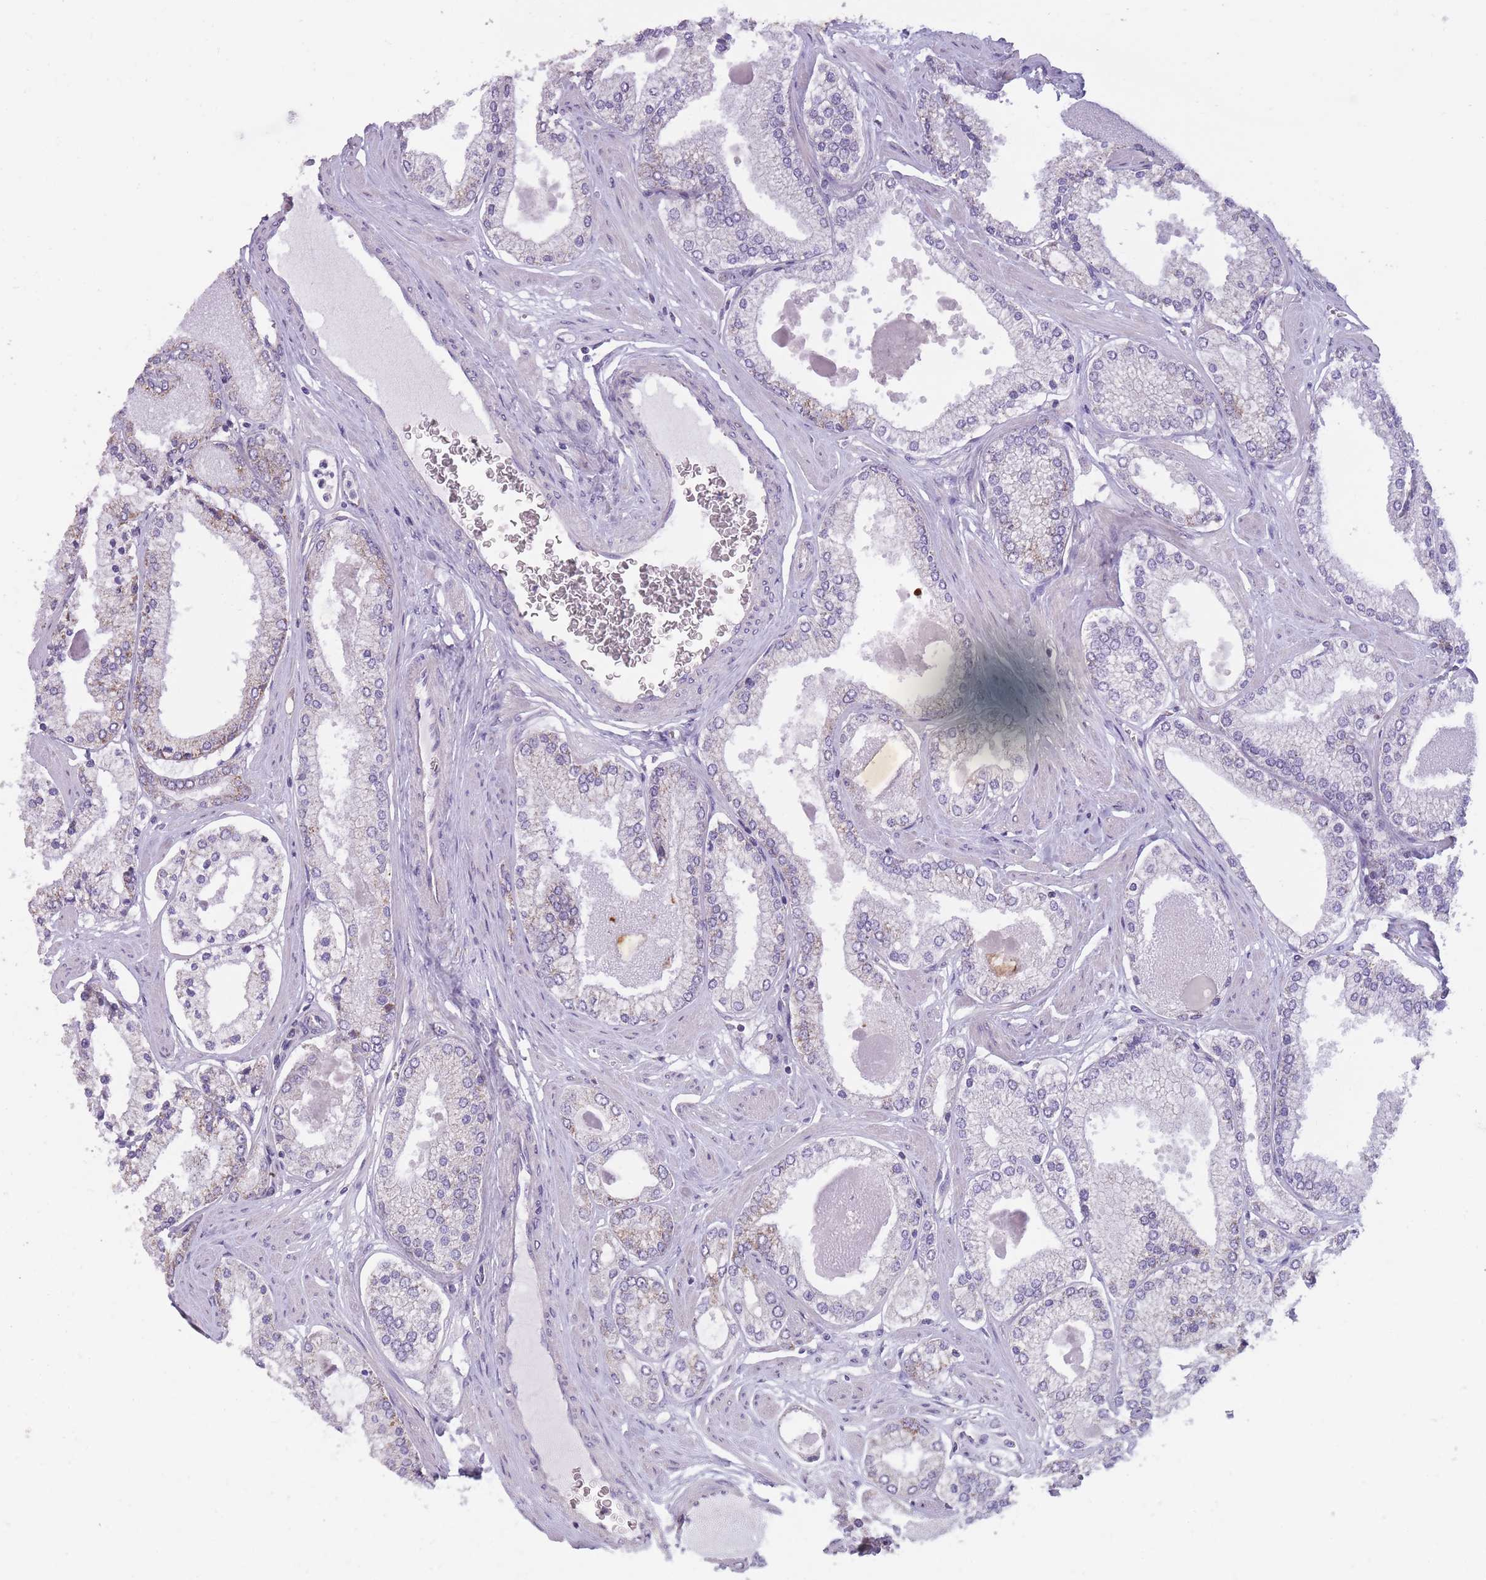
{"staining": {"intensity": "negative", "quantity": "none", "location": "none"}, "tissue": "prostate cancer", "cell_type": "Tumor cells", "image_type": "cancer", "snomed": [{"axis": "morphology", "description": "Adenocarcinoma, Low grade"}, {"axis": "topography", "description": "Prostate"}], "caption": "The micrograph exhibits no significant expression in tumor cells of prostate cancer (adenocarcinoma (low-grade)).", "gene": "MRPS18C", "patient": {"sex": "male", "age": 42}}